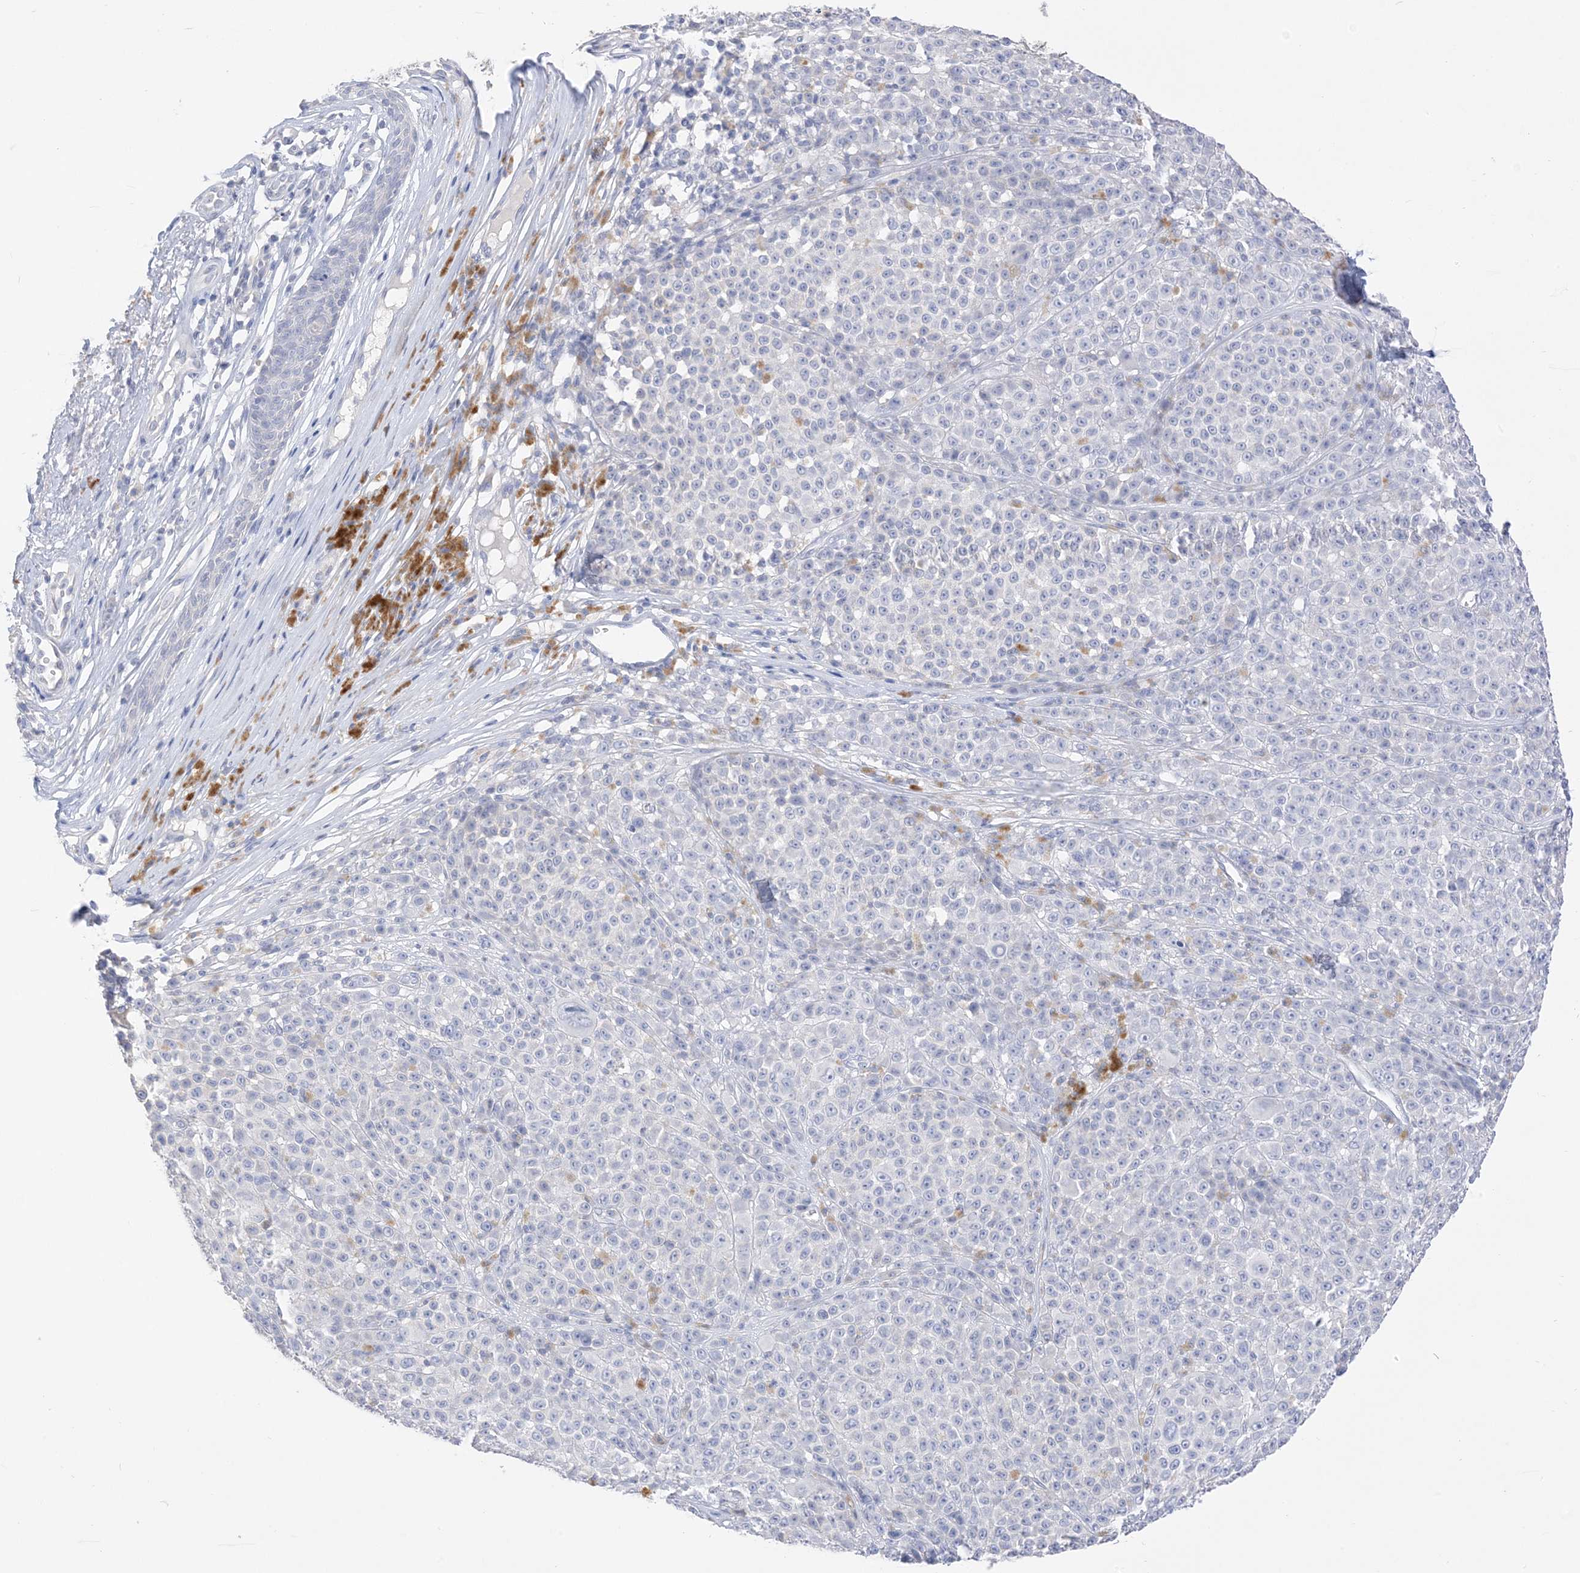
{"staining": {"intensity": "negative", "quantity": "none", "location": "none"}, "tissue": "melanoma", "cell_type": "Tumor cells", "image_type": "cancer", "snomed": [{"axis": "morphology", "description": "Malignant melanoma, NOS"}, {"axis": "topography", "description": "Skin"}], "caption": "High magnification brightfield microscopy of melanoma stained with DAB (3,3'-diaminobenzidine) (brown) and counterstained with hematoxylin (blue): tumor cells show no significant positivity. (Stains: DAB IHC with hematoxylin counter stain, Microscopy: brightfield microscopy at high magnification).", "gene": "MUC17", "patient": {"sex": "female", "age": 94}}